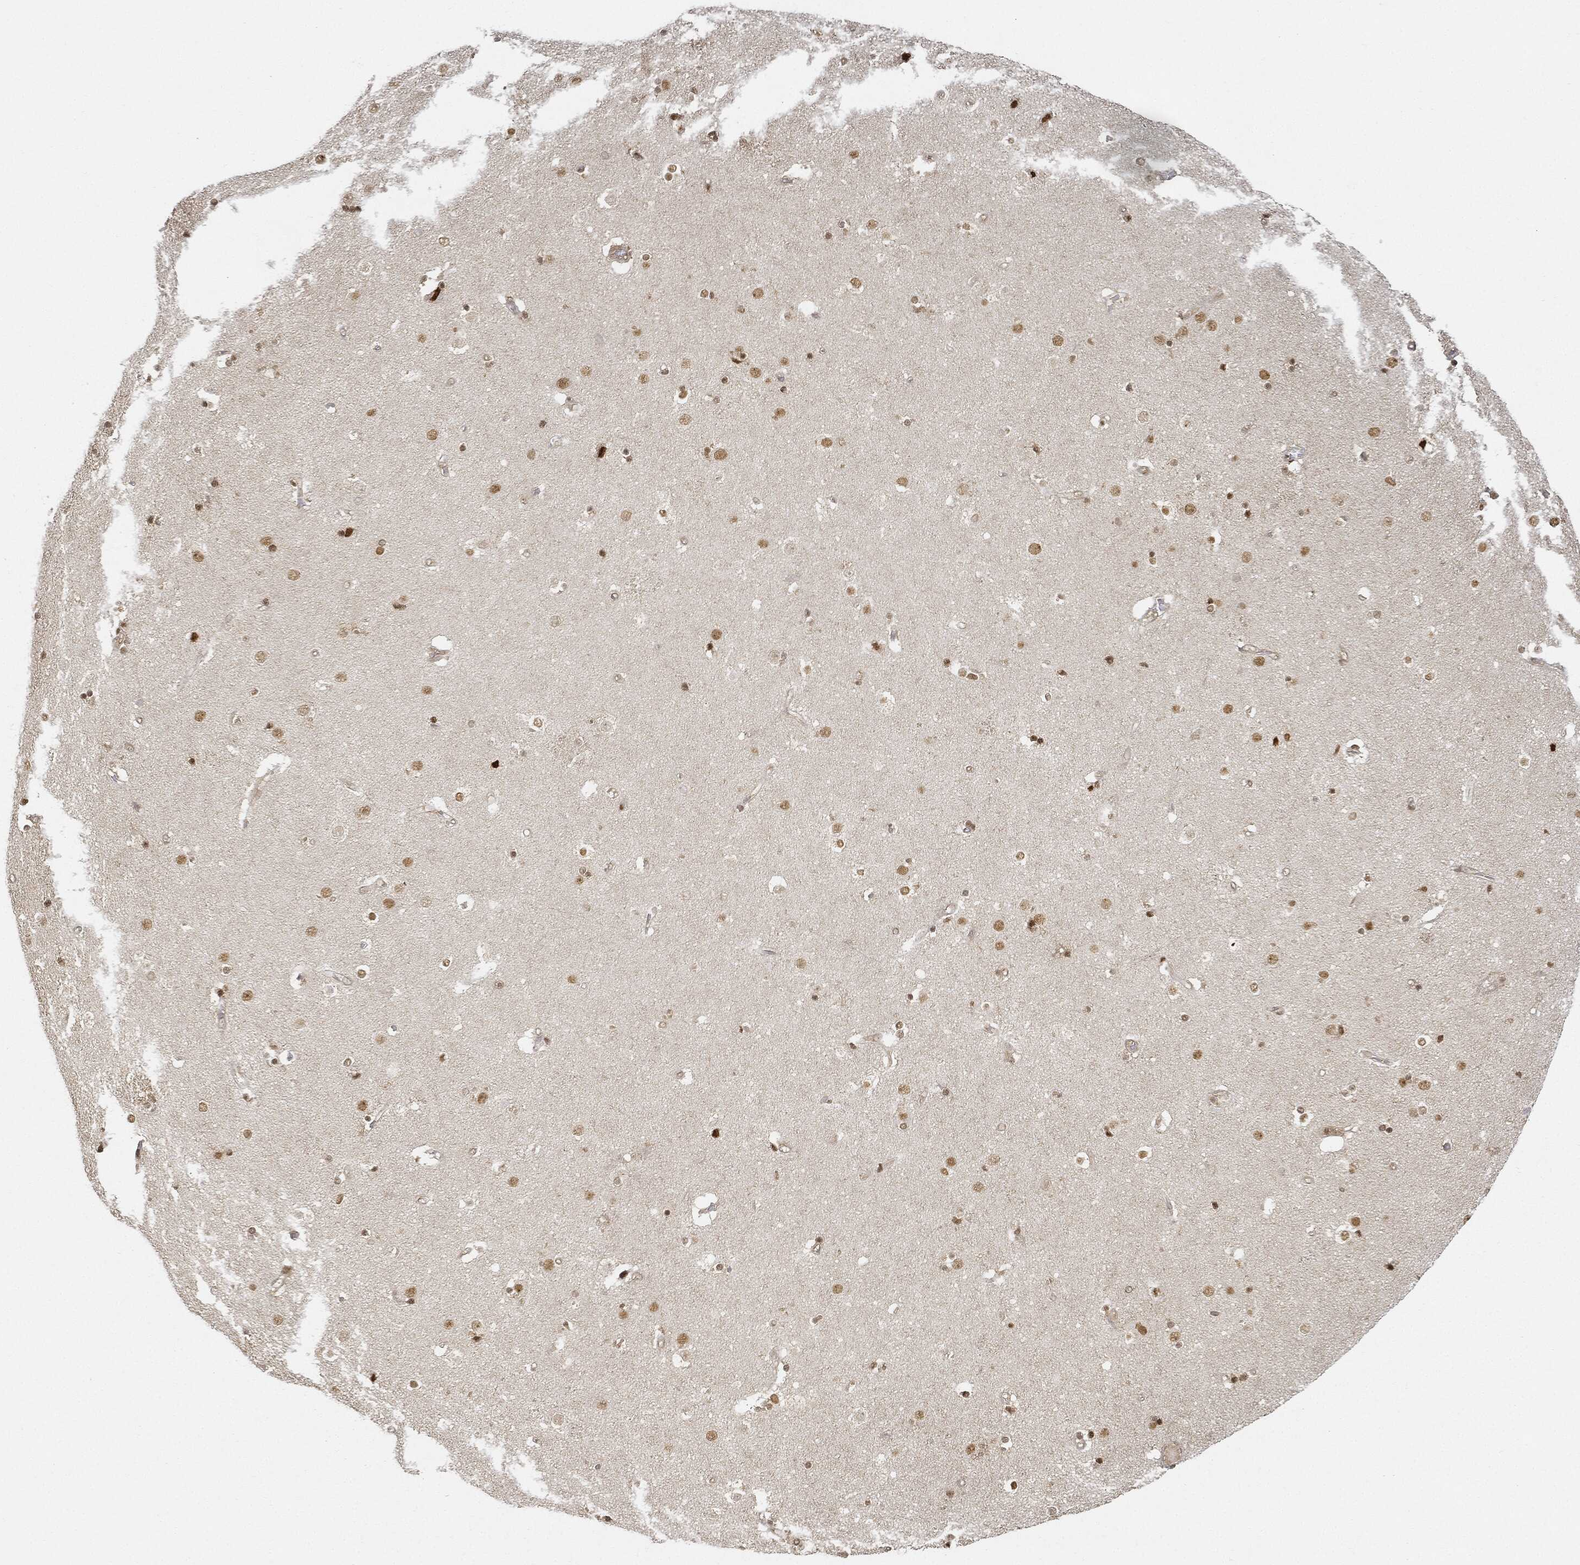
{"staining": {"intensity": "strong", "quantity": "<25%", "location": "nuclear"}, "tissue": "caudate", "cell_type": "Glial cells", "image_type": "normal", "snomed": [{"axis": "morphology", "description": "Normal tissue, NOS"}, {"axis": "topography", "description": "Lateral ventricle wall"}], "caption": "Glial cells display medium levels of strong nuclear expression in approximately <25% of cells in normal human caudate.", "gene": "CIB1", "patient": {"sex": "female", "age": 71}}